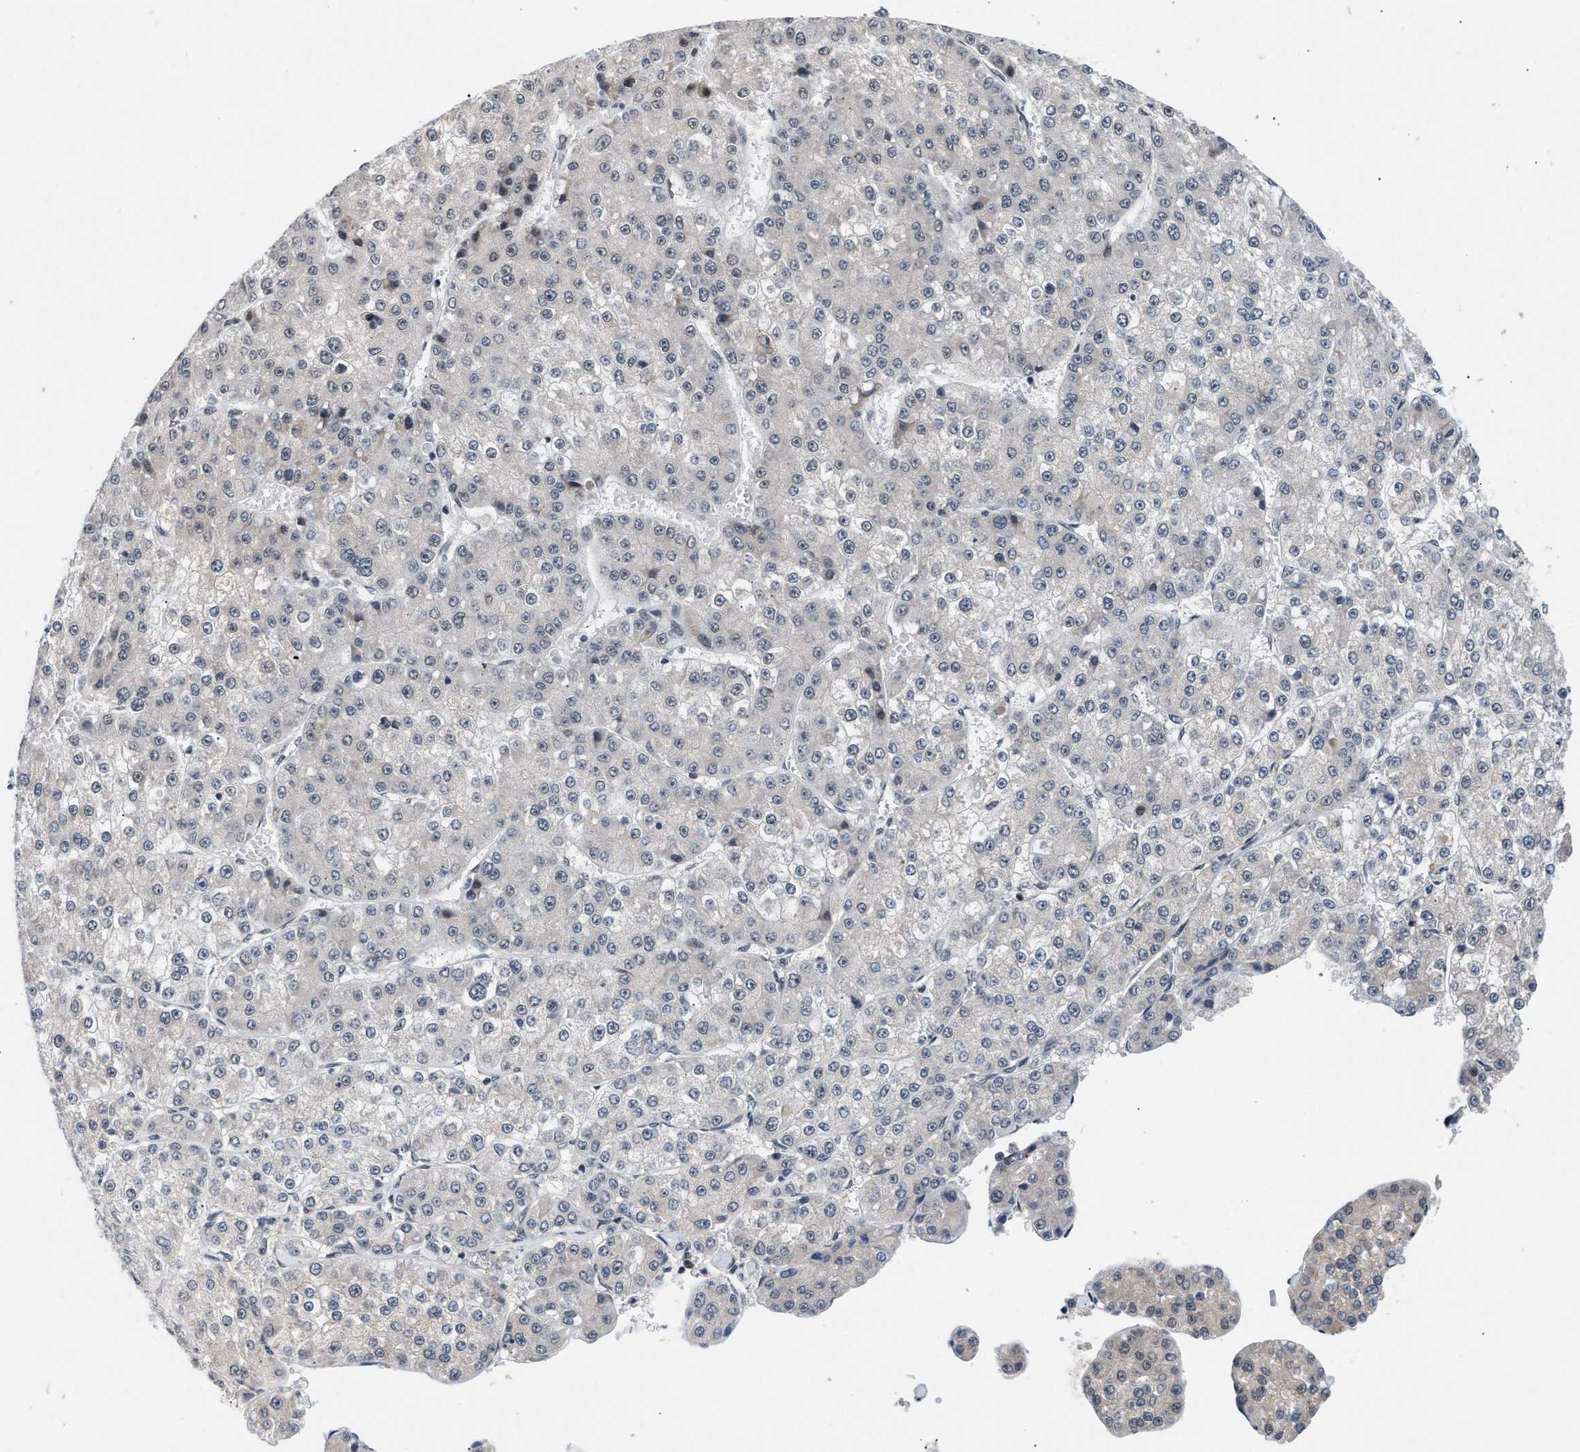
{"staining": {"intensity": "negative", "quantity": "none", "location": "none"}, "tissue": "liver cancer", "cell_type": "Tumor cells", "image_type": "cancer", "snomed": [{"axis": "morphology", "description": "Carcinoma, Hepatocellular, NOS"}, {"axis": "topography", "description": "Liver"}], "caption": "The image shows no significant positivity in tumor cells of liver cancer (hepatocellular carcinoma).", "gene": "TXNRD3", "patient": {"sex": "female", "age": 73}}